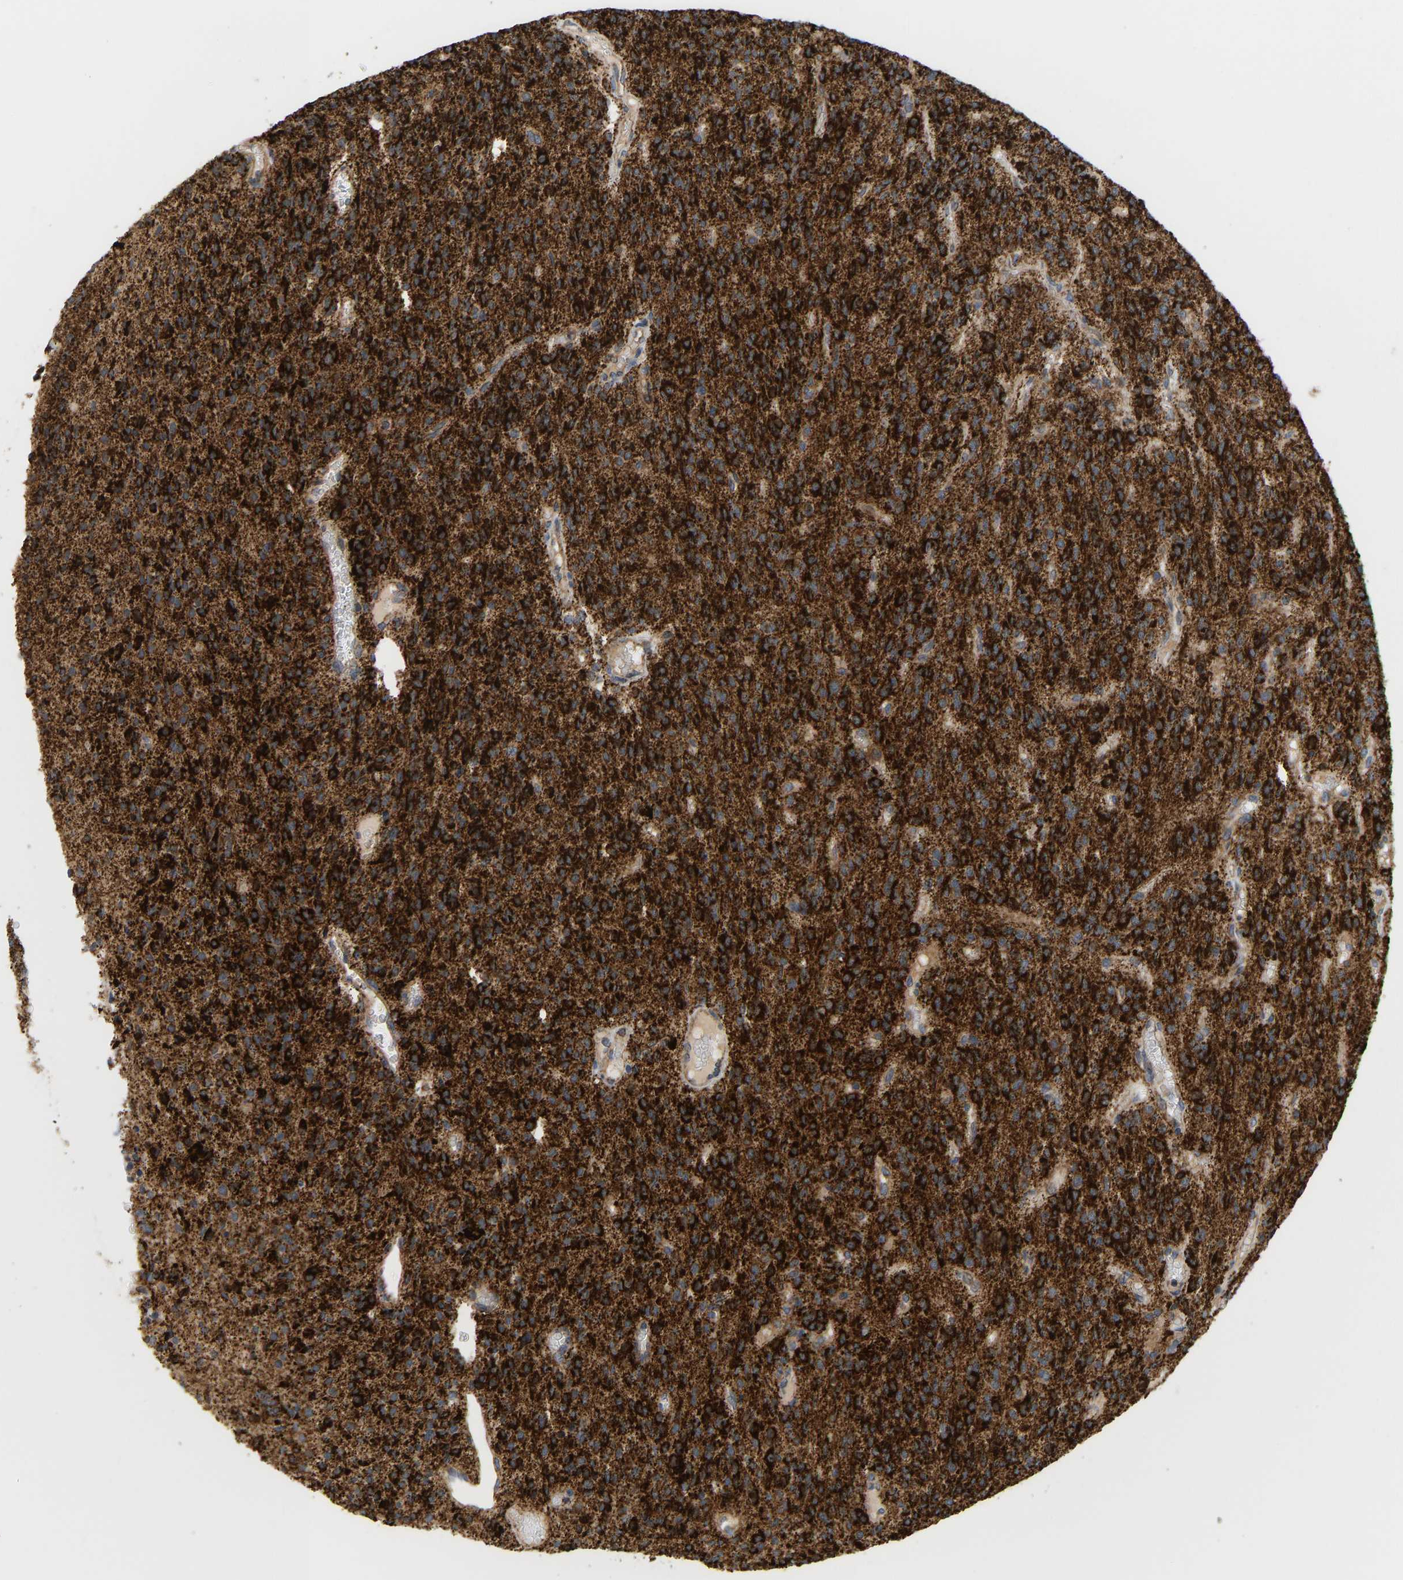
{"staining": {"intensity": "strong", "quantity": ">75%", "location": "cytoplasmic/membranous"}, "tissue": "glioma", "cell_type": "Tumor cells", "image_type": "cancer", "snomed": [{"axis": "morphology", "description": "Glioma, malignant, High grade"}, {"axis": "topography", "description": "Brain"}], "caption": "IHC photomicrograph of human malignant glioma (high-grade) stained for a protein (brown), which exhibits high levels of strong cytoplasmic/membranous positivity in approximately >75% of tumor cells.", "gene": "GPSM2", "patient": {"sex": "male", "age": 34}}